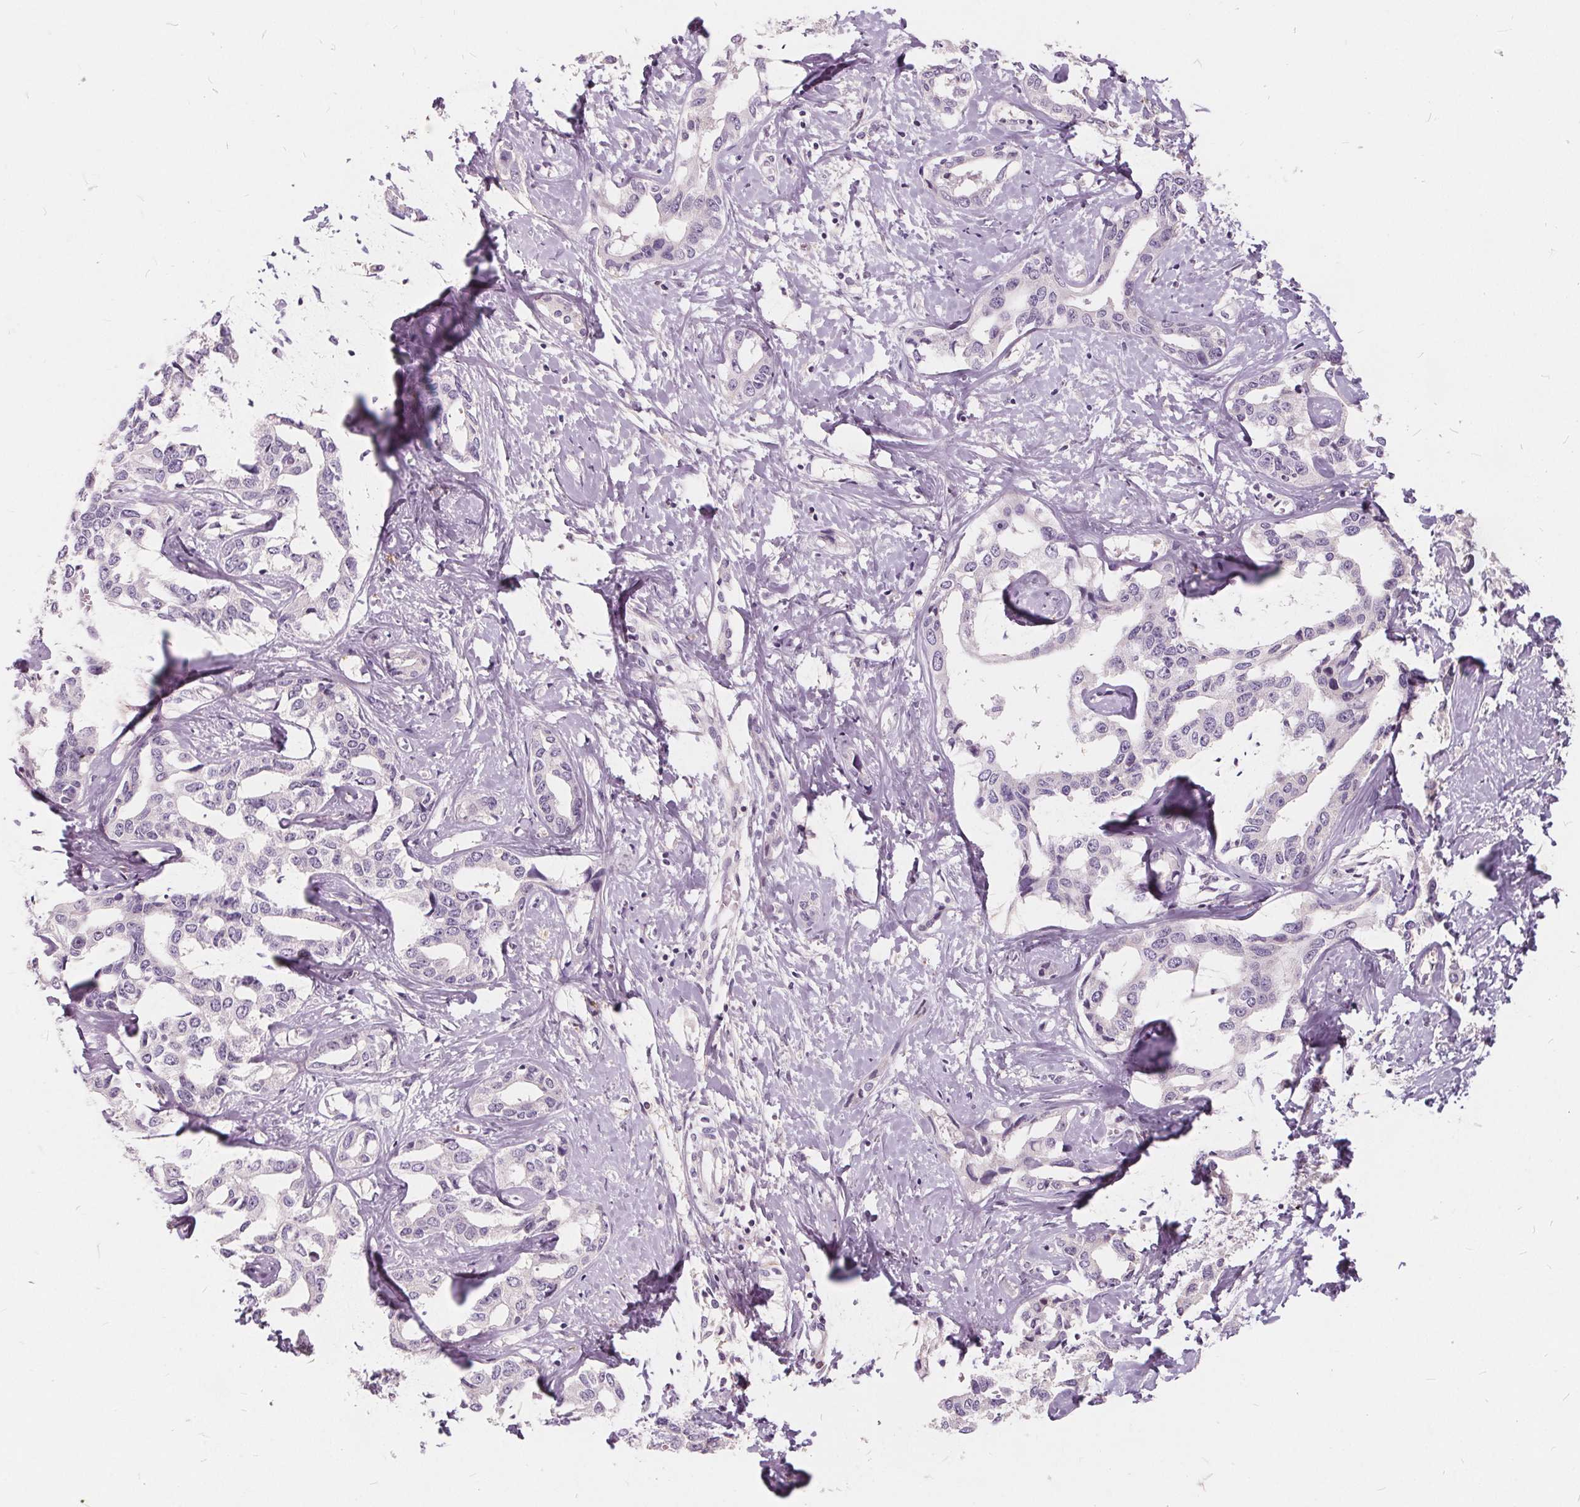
{"staining": {"intensity": "negative", "quantity": "none", "location": "none"}, "tissue": "liver cancer", "cell_type": "Tumor cells", "image_type": "cancer", "snomed": [{"axis": "morphology", "description": "Cholangiocarcinoma"}, {"axis": "topography", "description": "Liver"}], "caption": "This is an immunohistochemistry histopathology image of human liver cancer (cholangiocarcinoma). There is no staining in tumor cells.", "gene": "HAAO", "patient": {"sex": "male", "age": 59}}